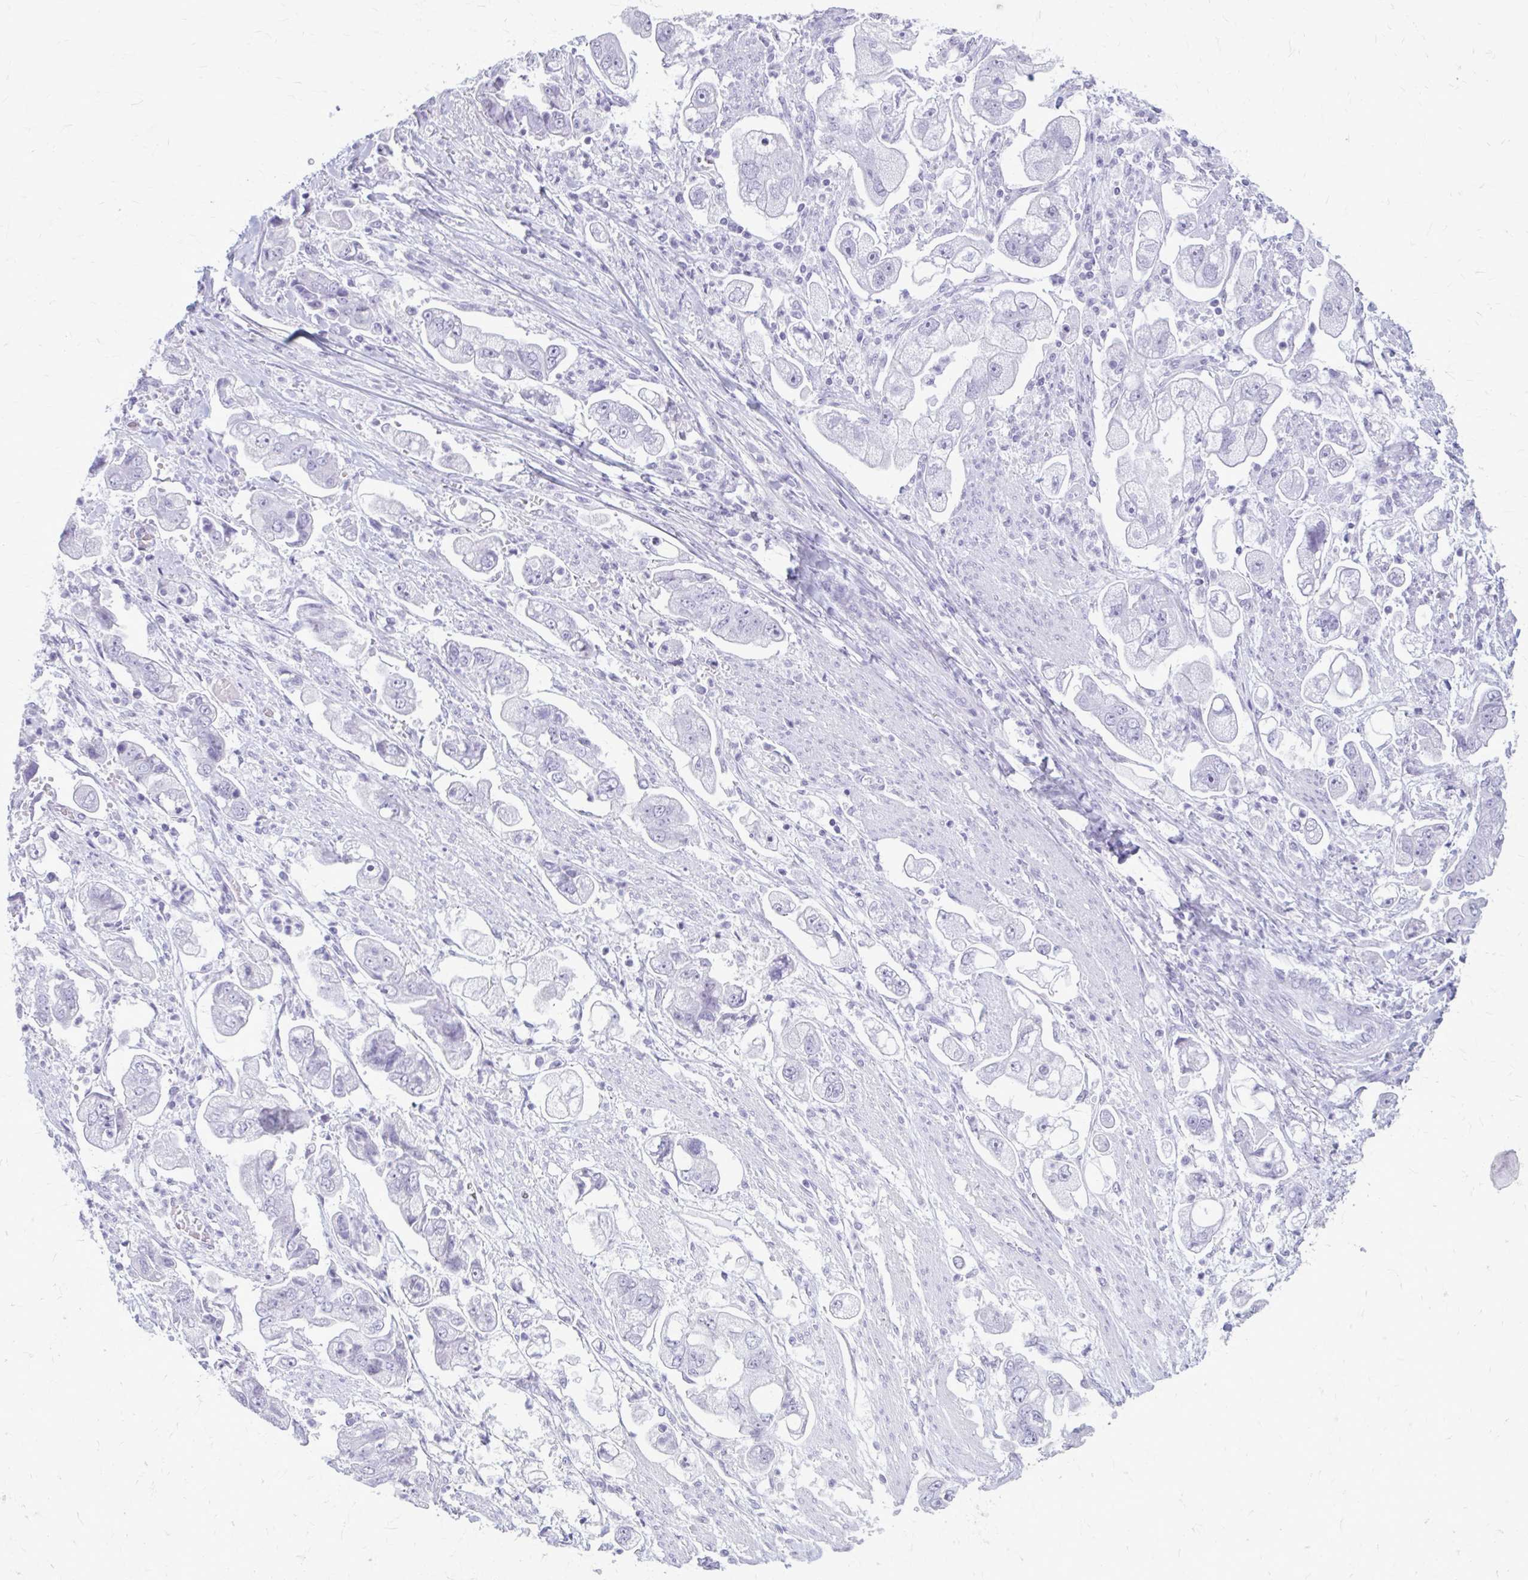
{"staining": {"intensity": "negative", "quantity": "none", "location": "none"}, "tissue": "stomach cancer", "cell_type": "Tumor cells", "image_type": "cancer", "snomed": [{"axis": "morphology", "description": "Adenocarcinoma, NOS"}, {"axis": "topography", "description": "Stomach"}], "caption": "Stomach adenocarcinoma was stained to show a protein in brown. There is no significant staining in tumor cells.", "gene": "KRT5", "patient": {"sex": "male", "age": 62}}